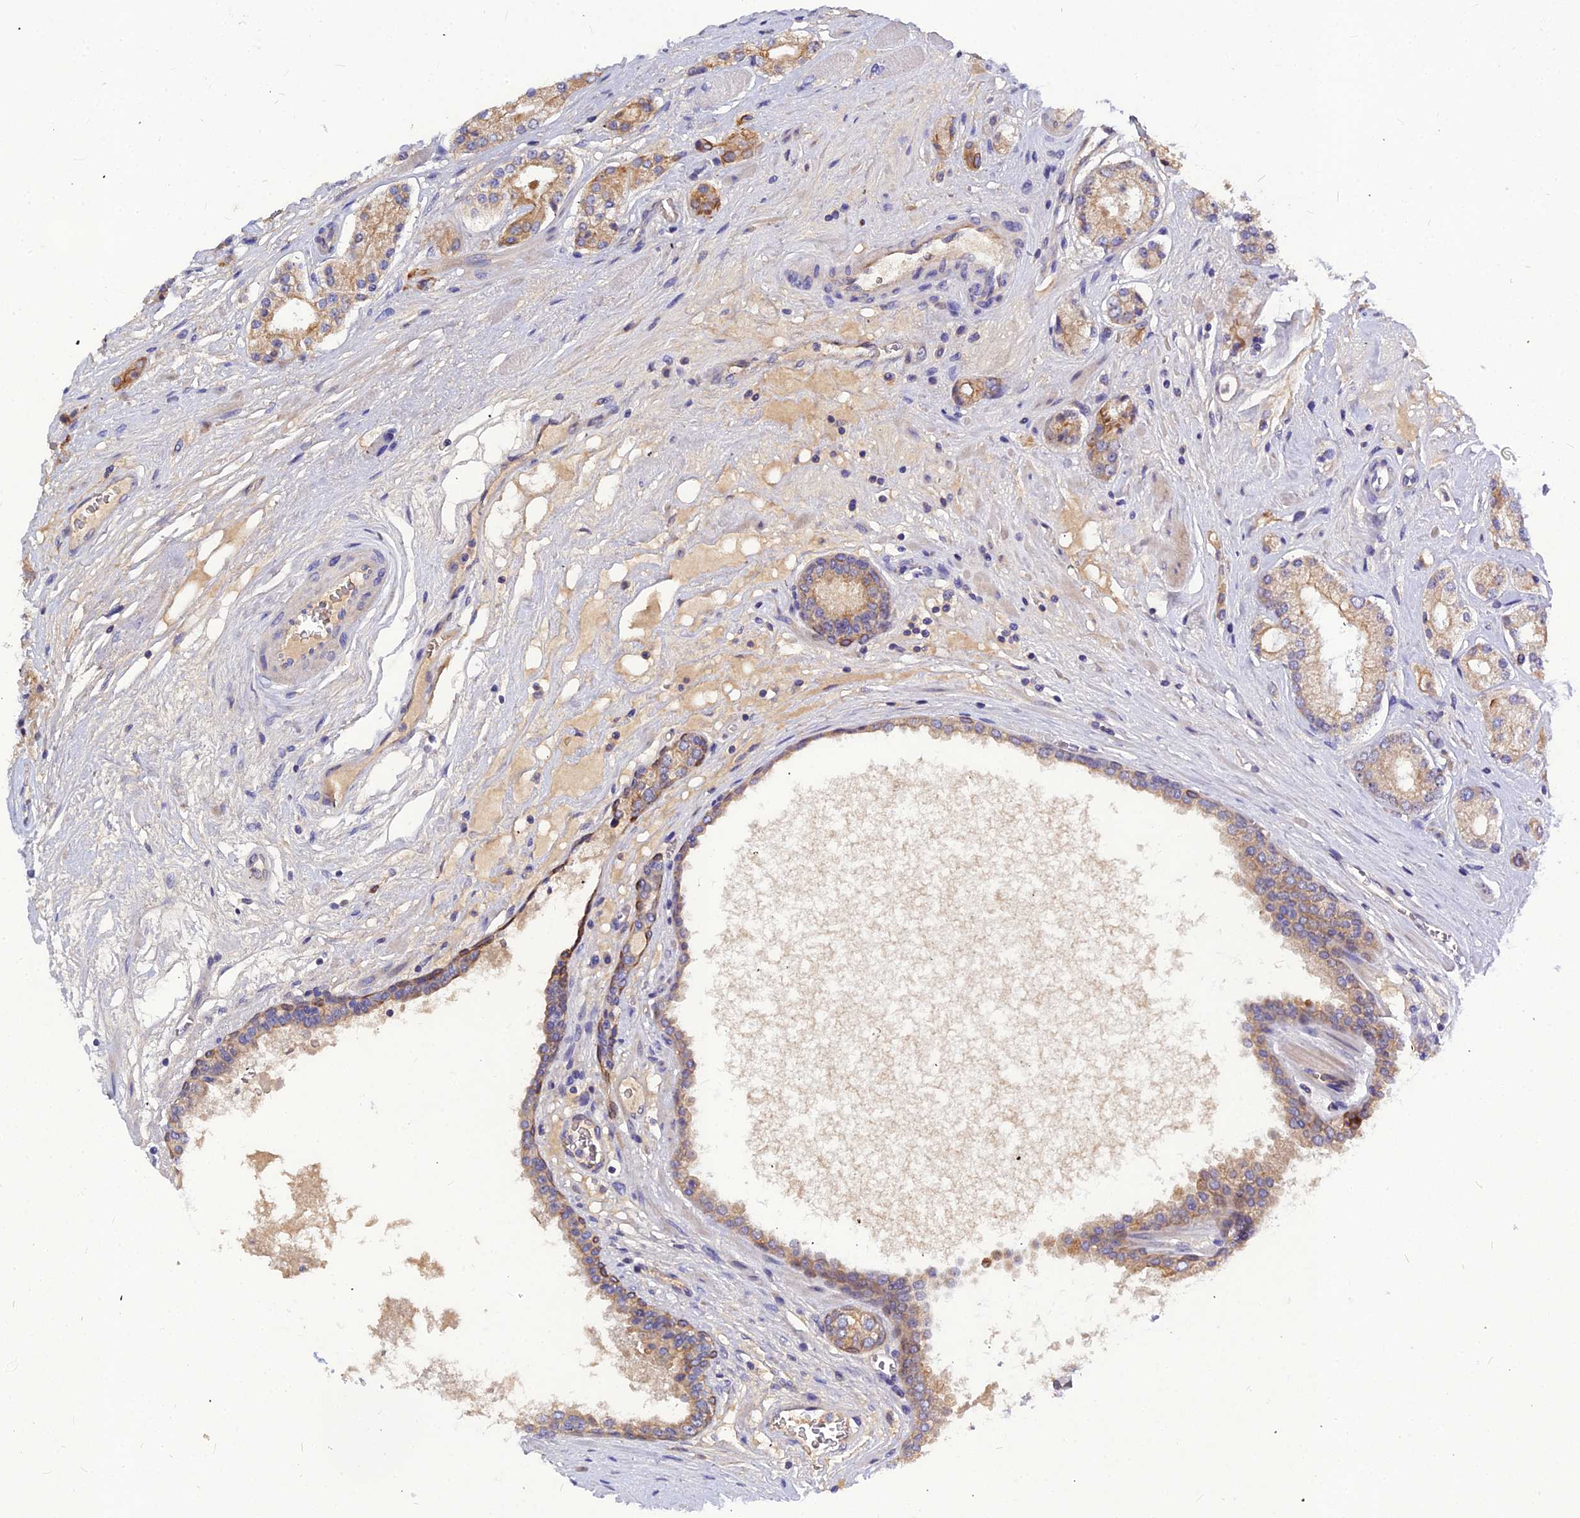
{"staining": {"intensity": "moderate", "quantity": "<25%", "location": "cytoplasmic/membranous"}, "tissue": "prostate cancer", "cell_type": "Tumor cells", "image_type": "cancer", "snomed": [{"axis": "morphology", "description": "Adenocarcinoma, High grade"}, {"axis": "topography", "description": "Prostate"}], "caption": "Human prostate cancer stained with a protein marker displays moderate staining in tumor cells.", "gene": "DMRTA1", "patient": {"sex": "male", "age": 67}}